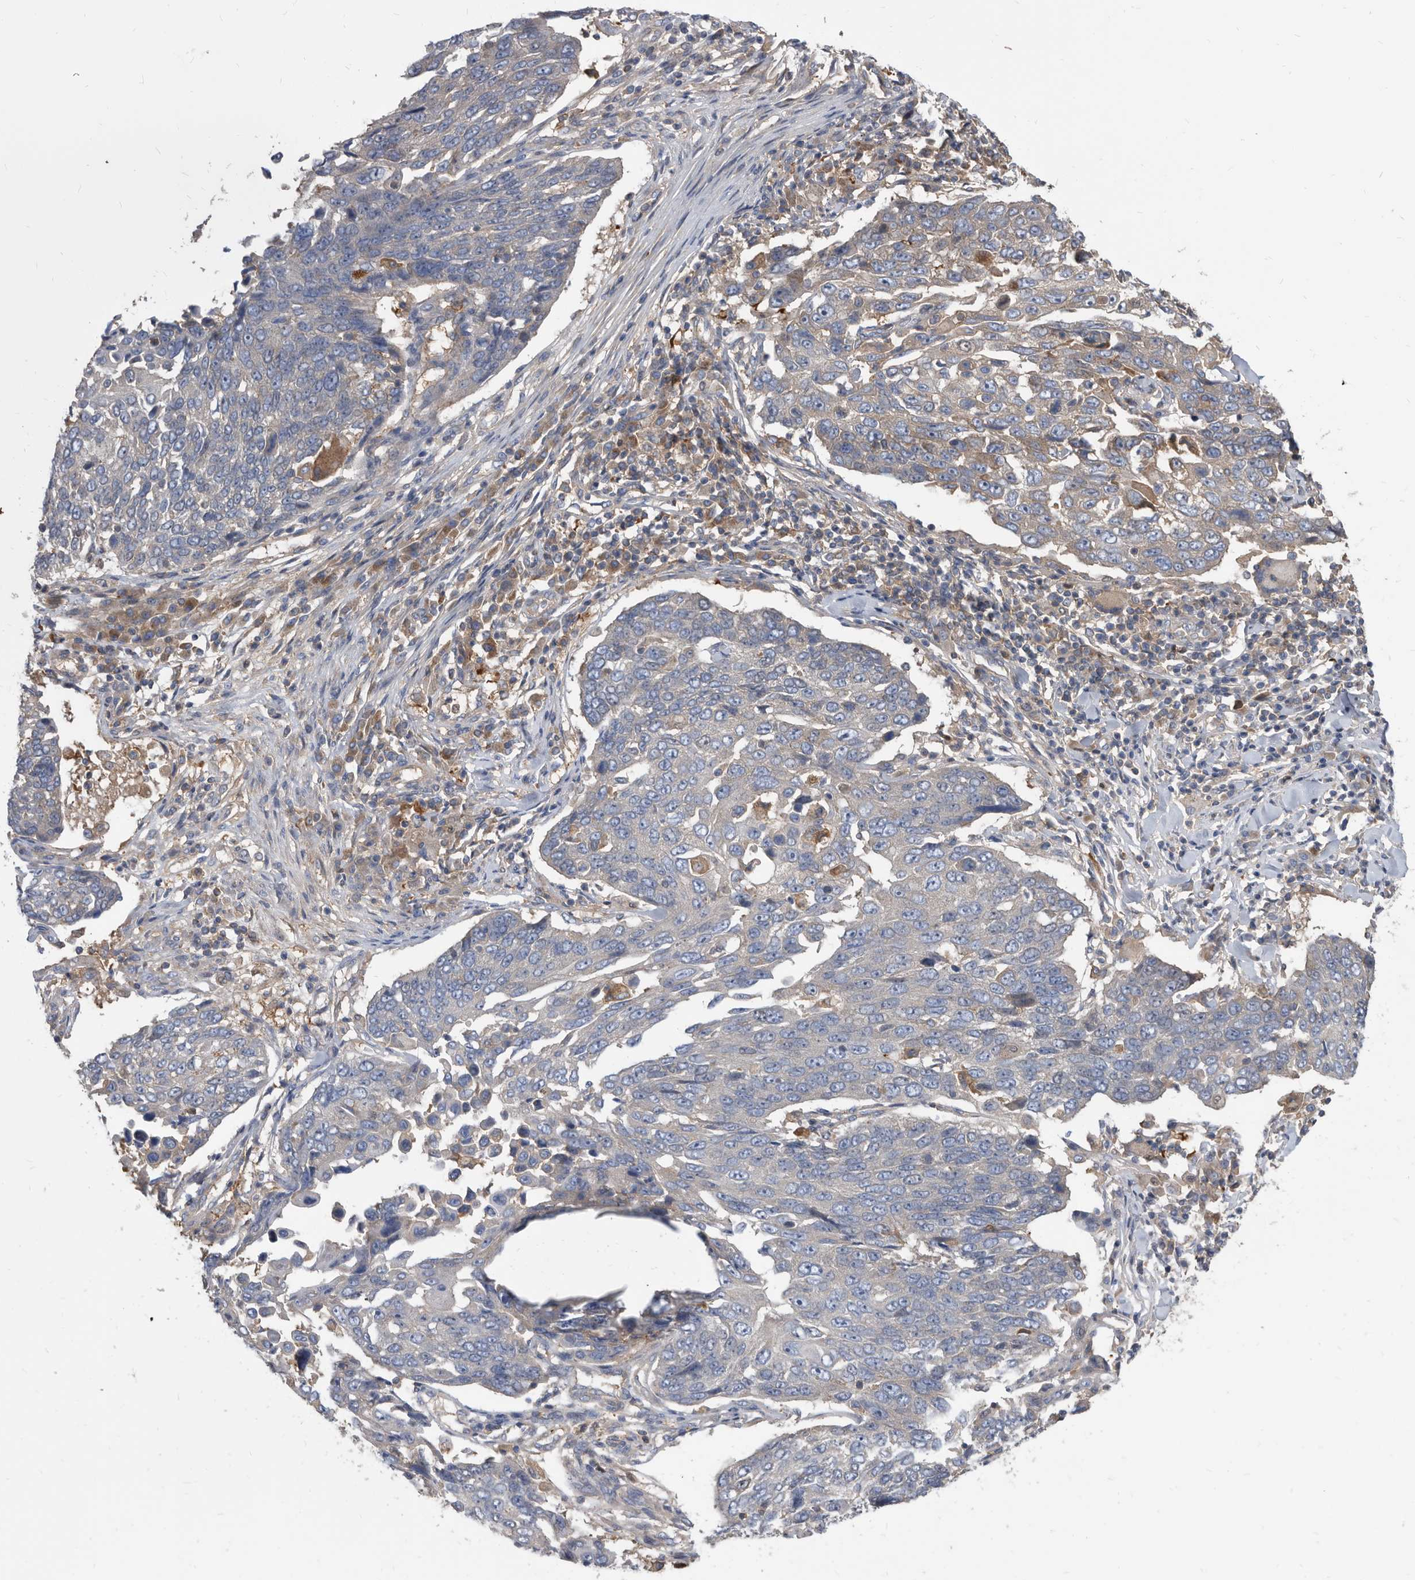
{"staining": {"intensity": "weak", "quantity": "<25%", "location": "cytoplasmic/membranous"}, "tissue": "lung cancer", "cell_type": "Tumor cells", "image_type": "cancer", "snomed": [{"axis": "morphology", "description": "Squamous cell carcinoma, NOS"}, {"axis": "topography", "description": "Lung"}], "caption": "Lung cancer (squamous cell carcinoma) stained for a protein using immunohistochemistry shows no expression tumor cells.", "gene": "APEH", "patient": {"sex": "male", "age": 66}}